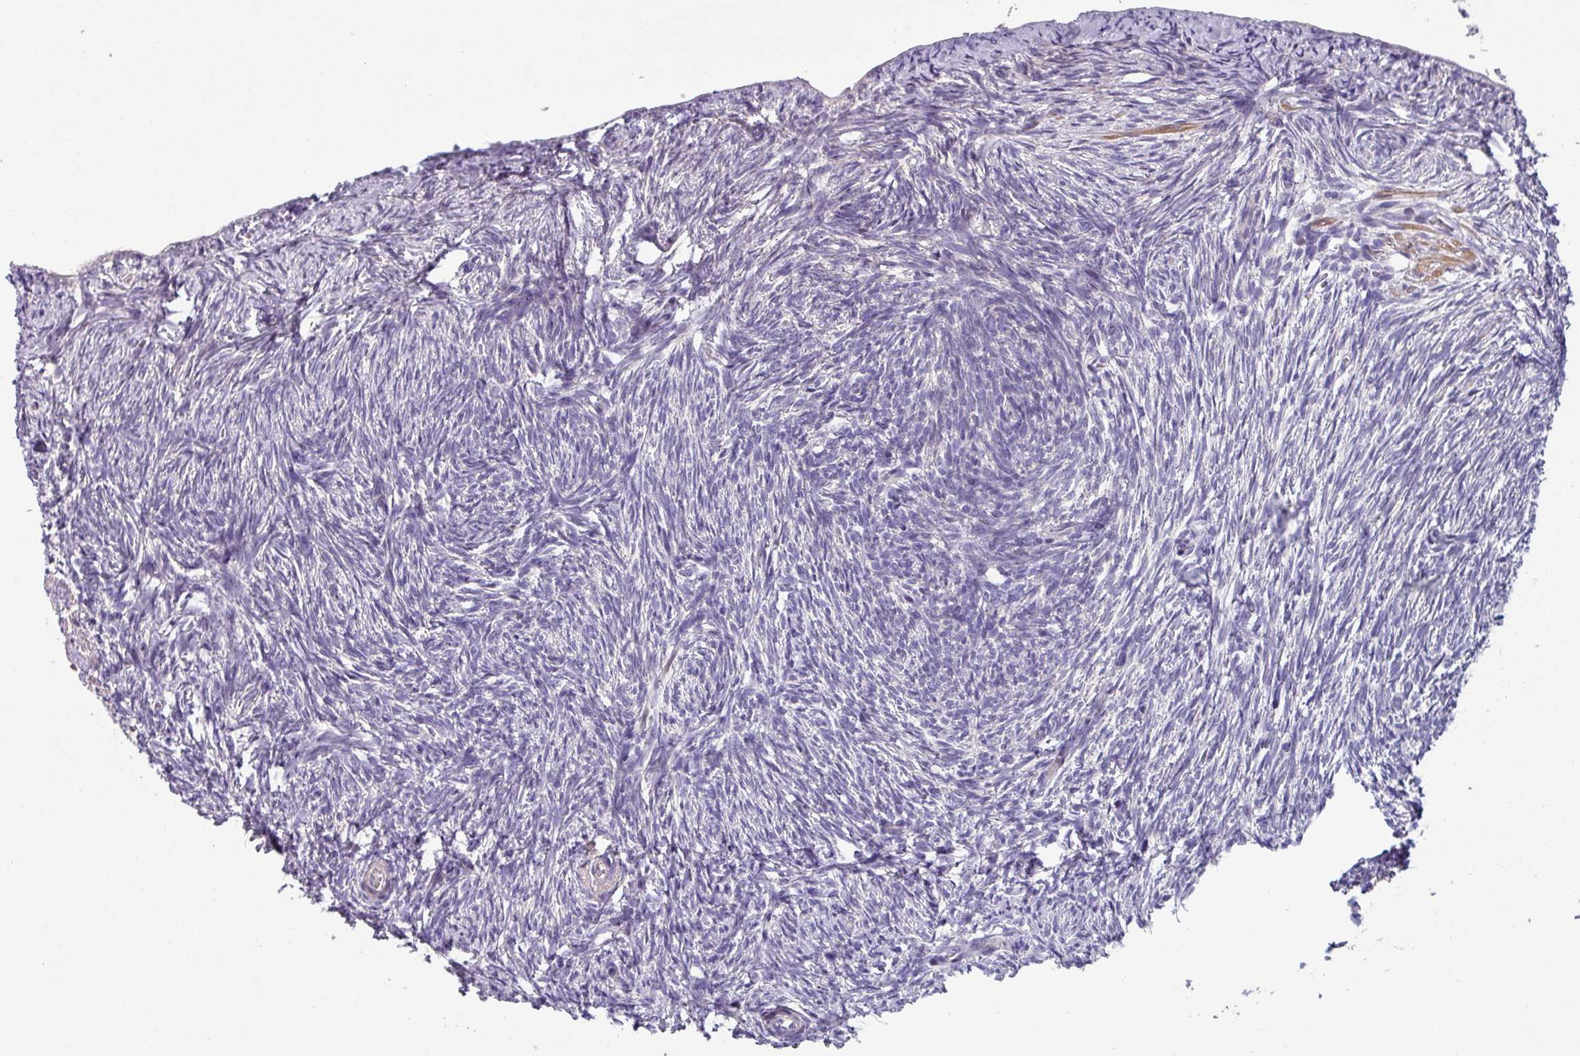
{"staining": {"intensity": "negative", "quantity": "none", "location": "none"}, "tissue": "ovary", "cell_type": "Ovarian stroma cells", "image_type": "normal", "snomed": [{"axis": "morphology", "description": "Normal tissue, NOS"}, {"axis": "topography", "description": "Ovary"}], "caption": "Normal ovary was stained to show a protein in brown. There is no significant positivity in ovarian stroma cells.", "gene": "KLHL3", "patient": {"sex": "female", "age": 51}}